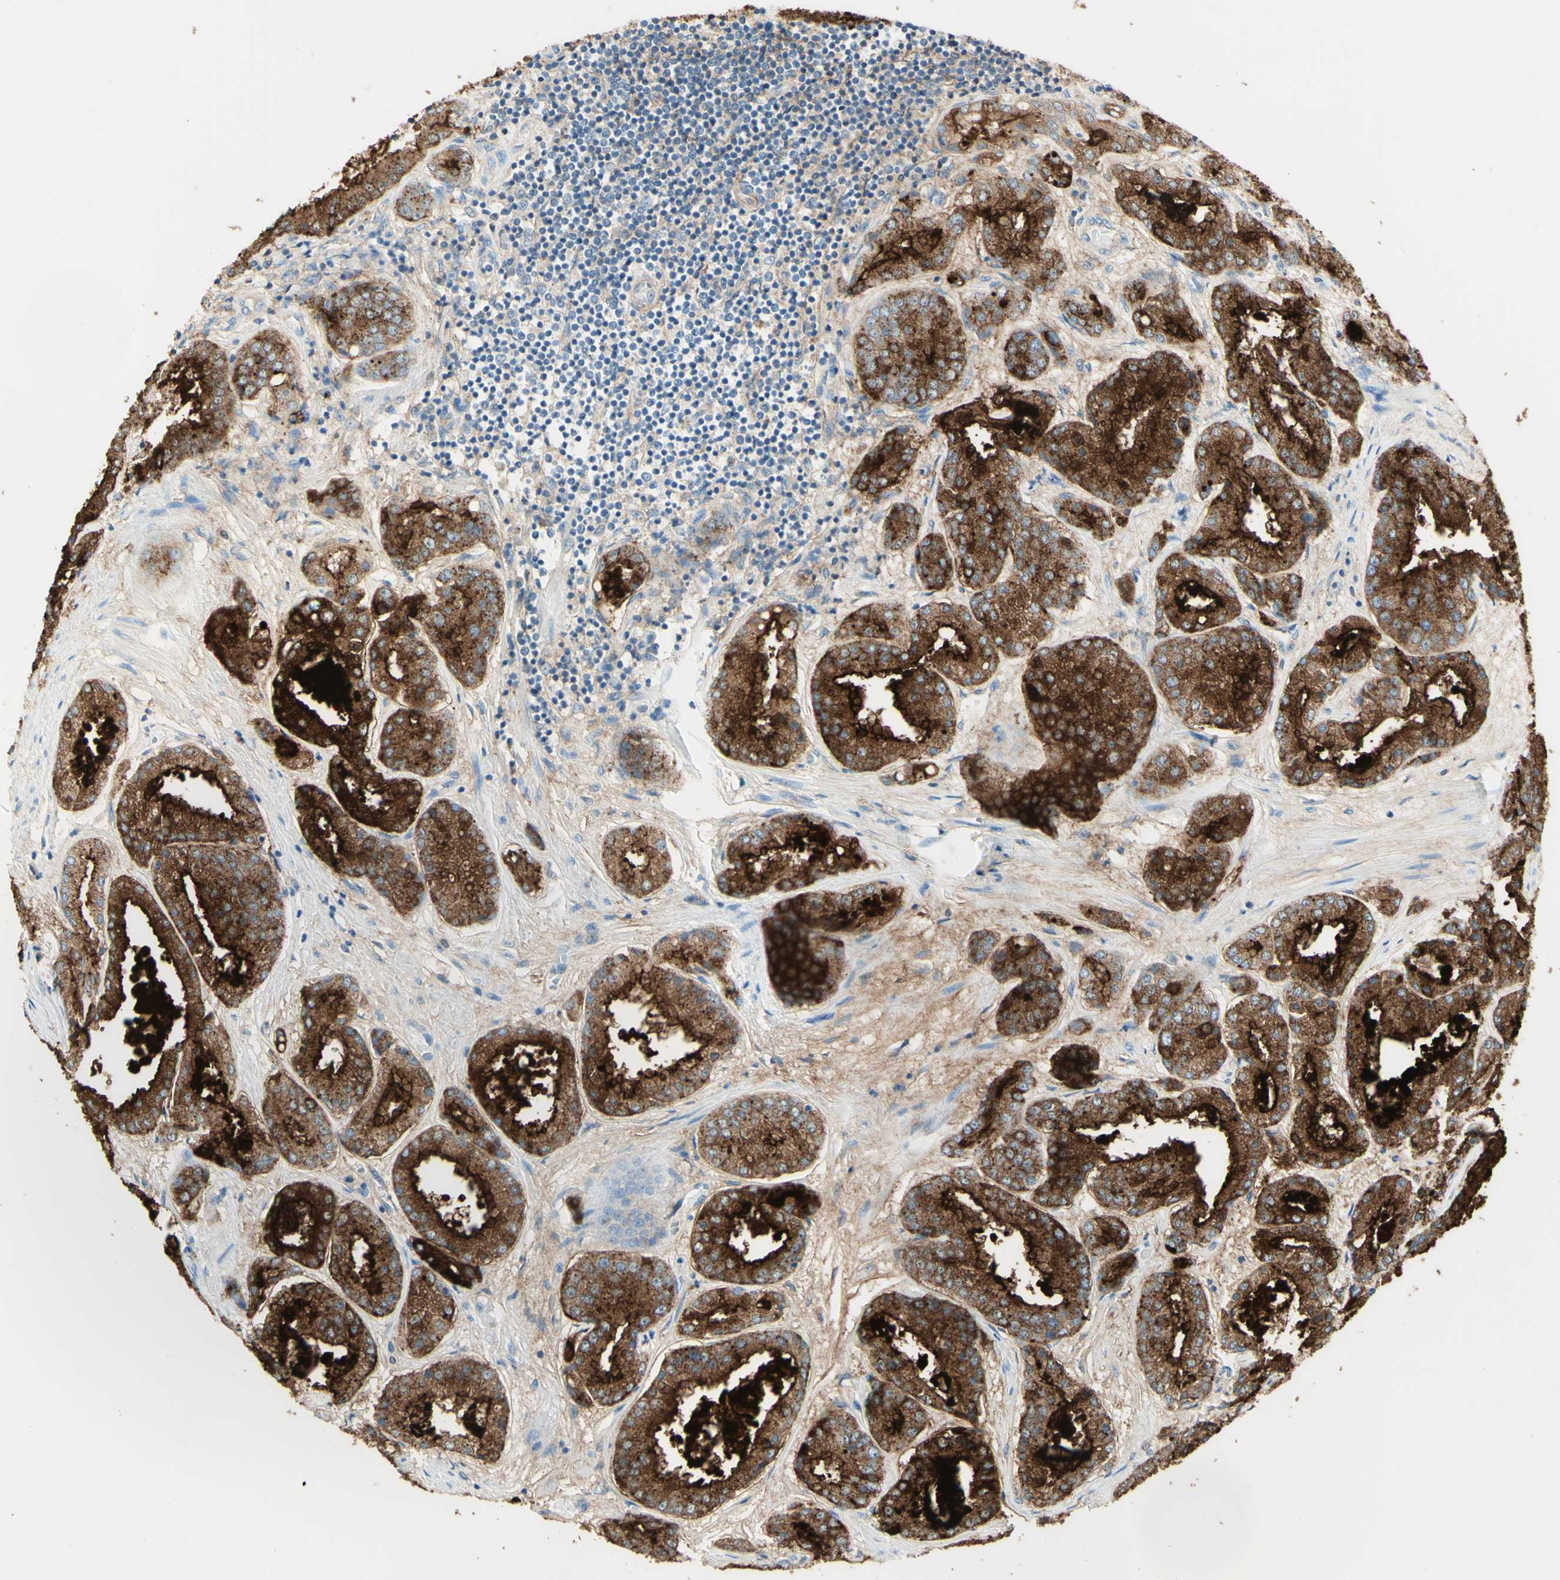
{"staining": {"intensity": "strong", "quantity": ">75%", "location": "cytoplasmic/membranous"}, "tissue": "prostate cancer", "cell_type": "Tumor cells", "image_type": "cancer", "snomed": [{"axis": "morphology", "description": "Adenocarcinoma, High grade"}, {"axis": "topography", "description": "Prostate"}], "caption": "A brown stain shows strong cytoplasmic/membranous staining of a protein in adenocarcinoma (high-grade) (prostate) tumor cells.", "gene": "TSPAN1", "patient": {"sex": "male", "age": 59}}